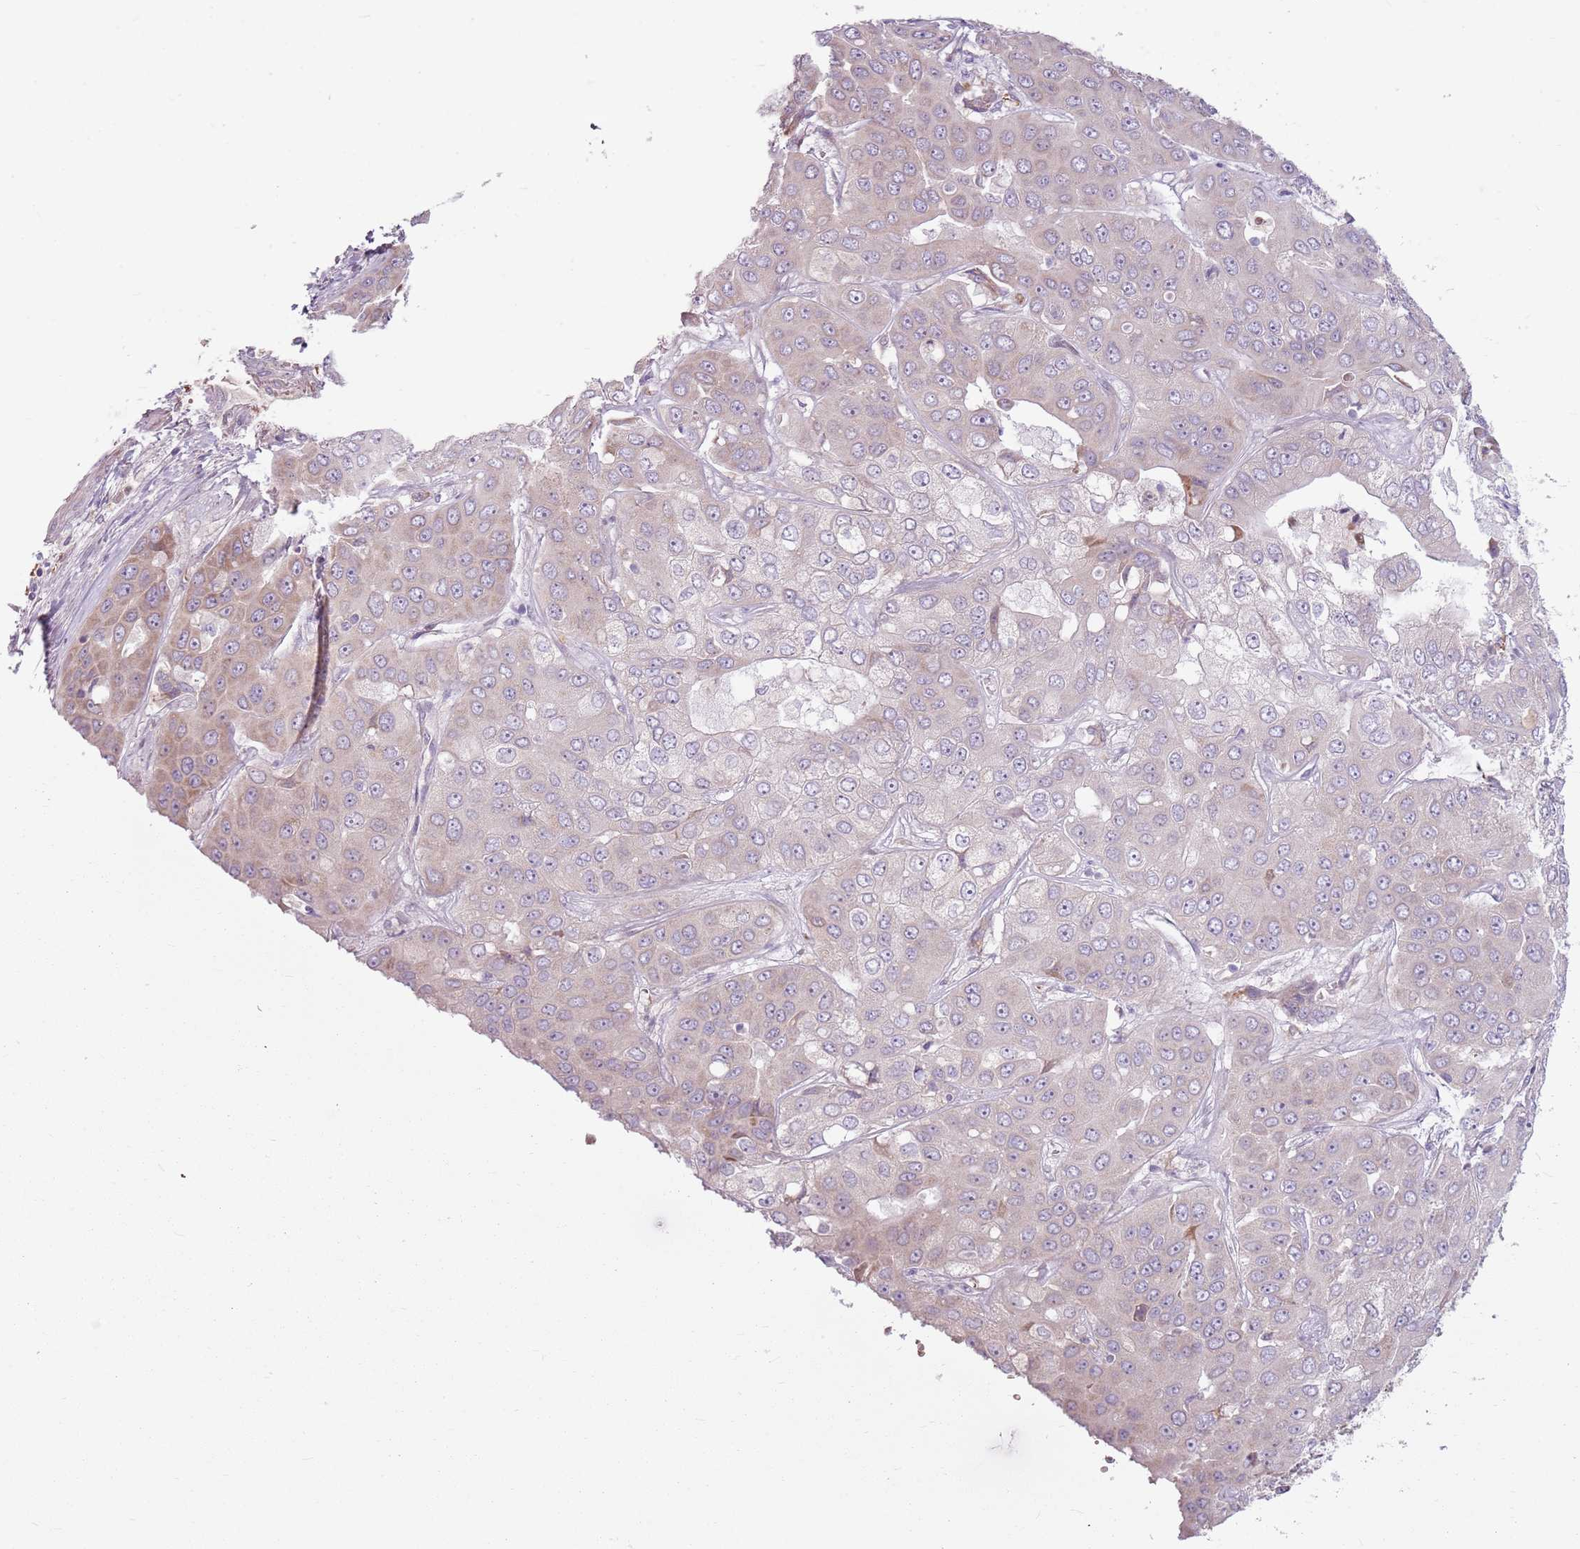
{"staining": {"intensity": "negative", "quantity": "none", "location": "none"}, "tissue": "liver cancer", "cell_type": "Tumor cells", "image_type": "cancer", "snomed": [{"axis": "morphology", "description": "Cholangiocarcinoma"}, {"axis": "topography", "description": "Liver"}], "caption": "DAB (3,3'-diaminobenzidine) immunohistochemical staining of liver cancer displays no significant staining in tumor cells.", "gene": "HSPA14", "patient": {"sex": "female", "age": 52}}